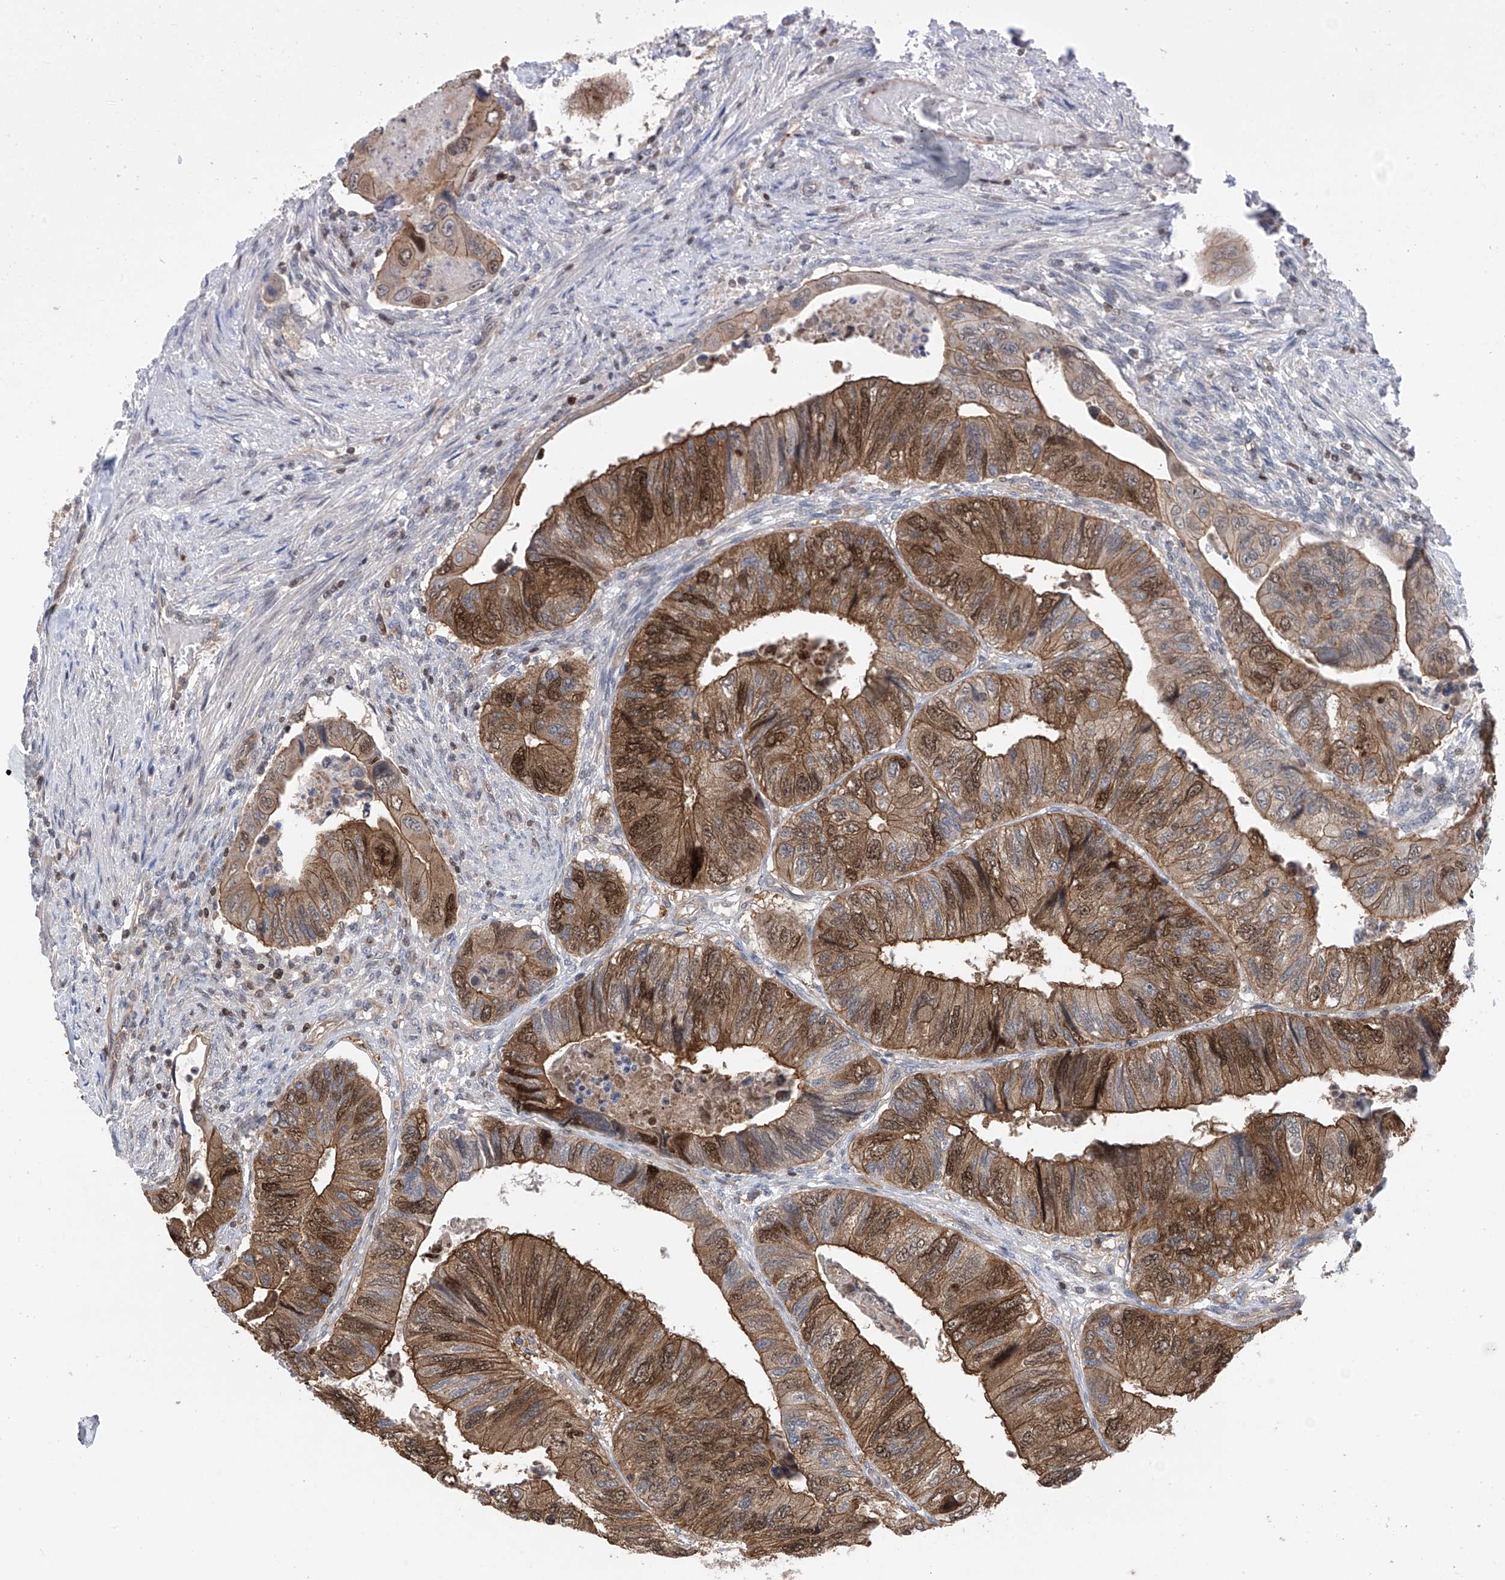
{"staining": {"intensity": "strong", "quantity": "25%-75%", "location": "cytoplasmic/membranous,nuclear"}, "tissue": "colorectal cancer", "cell_type": "Tumor cells", "image_type": "cancer", "snomed": [{"axis": "morphology", "description": "Adenocarcinoma, NOS"}, {"axis": "topography", "description": "Rectum"}], "caption": "IHC (DAB) staining of human colorectal cancer (adenocarcinoma) displays strong cytoplasmic/membranous and nuclear protein expression in about 25%-75% of tumor cells.", "gene": "DNAJC9", "patient": {"sex": "male", "age": 63}}